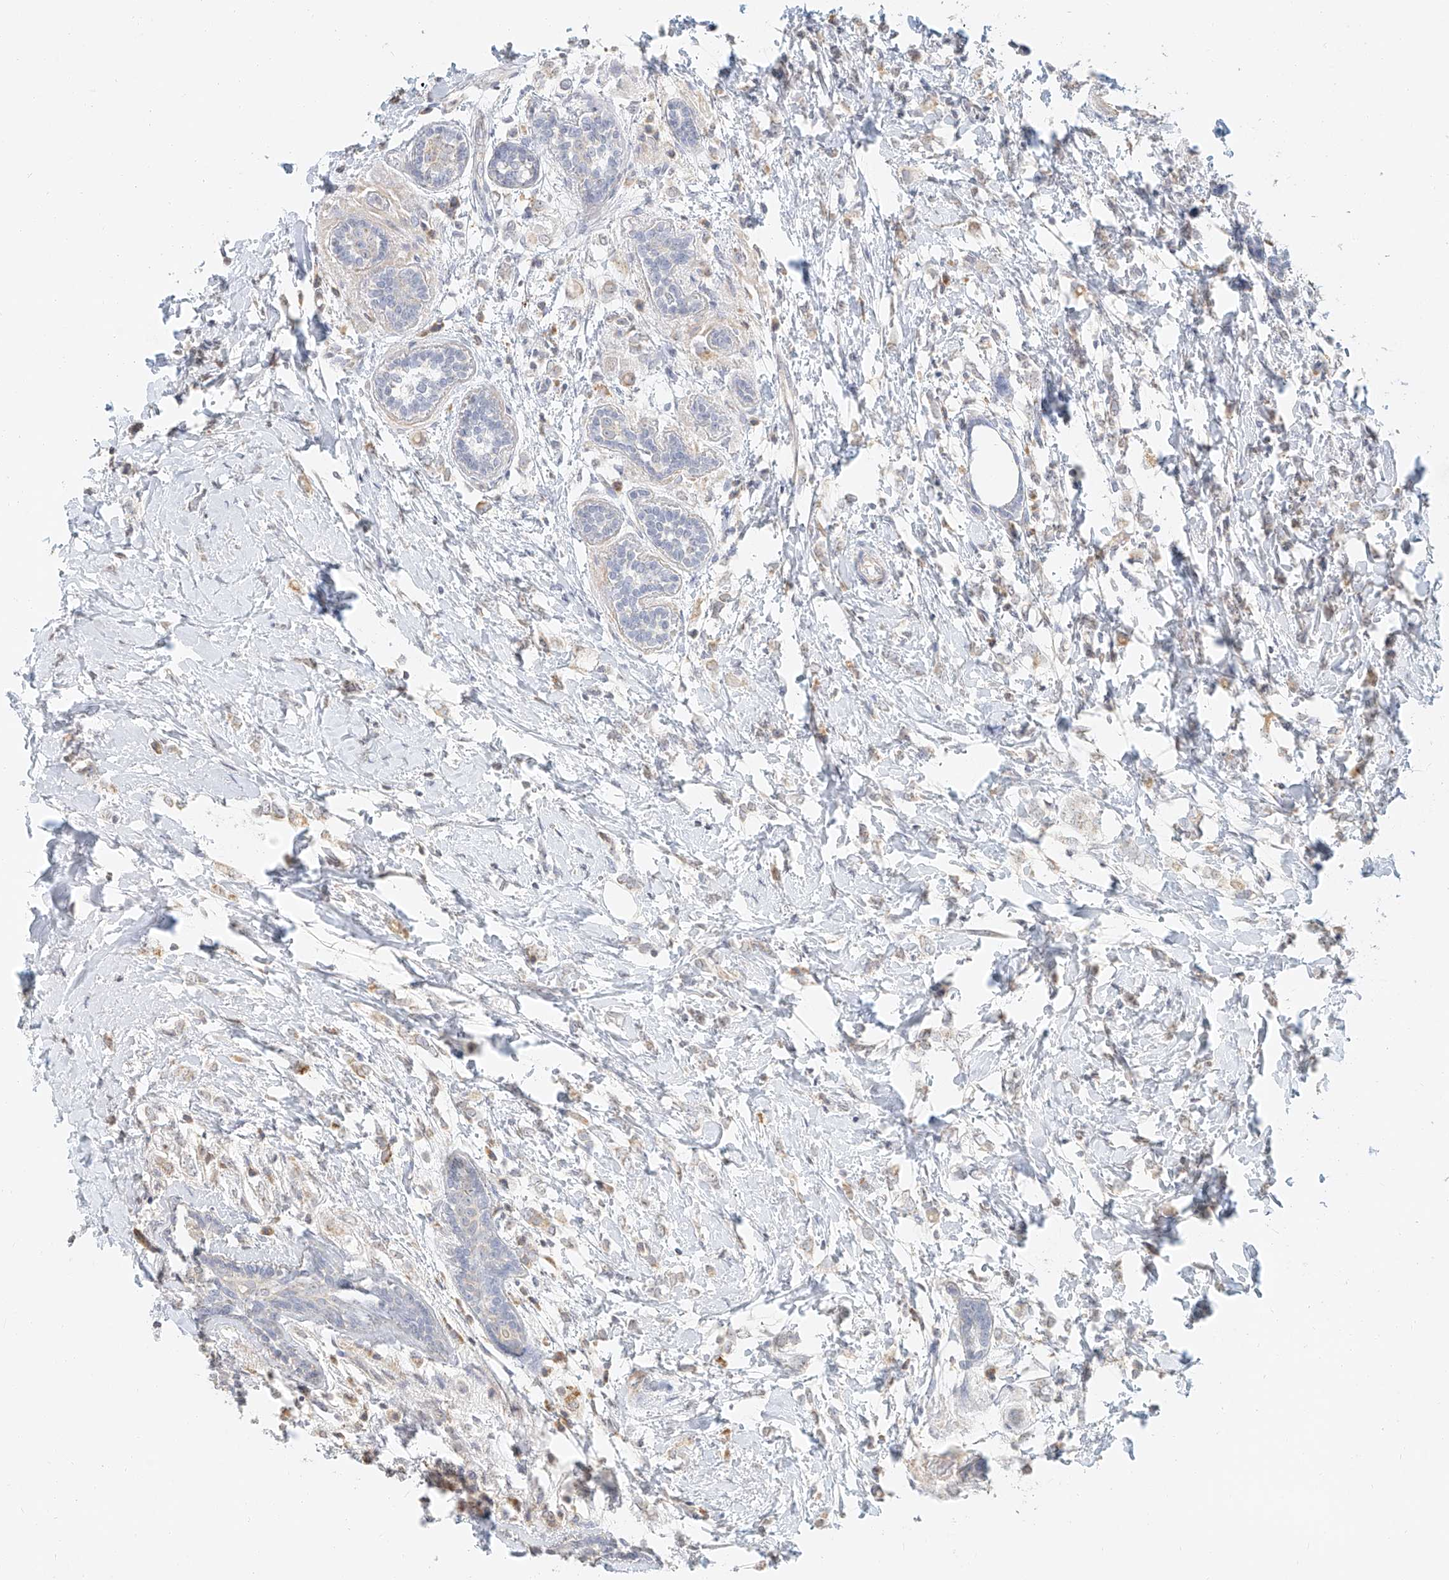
{"staining": {"intensity": "weak", "quantity": "25%-75%", "location": "cytoplasmic/membranous"}, "tissue": "breast cancer", "cell_type": "Tumor cells", "image_type": "cancer", "snomed": [{"axis": "morphology", "description": "Normal tissue, NOS"}, {"axis": "morphology", "description": "Lobular carcinoma"}, {"axis": "topography", "description": "Breast"}], "caption": "Breast cancer (lobular carcinoma) was stained to show a protein in brown. There is low levels of weak cytoplasmic/membranous expression in approximately 25%-75% of tumor cells.", "gene": "CXorf58", "patient": {"sex": "female", "age": 47}}